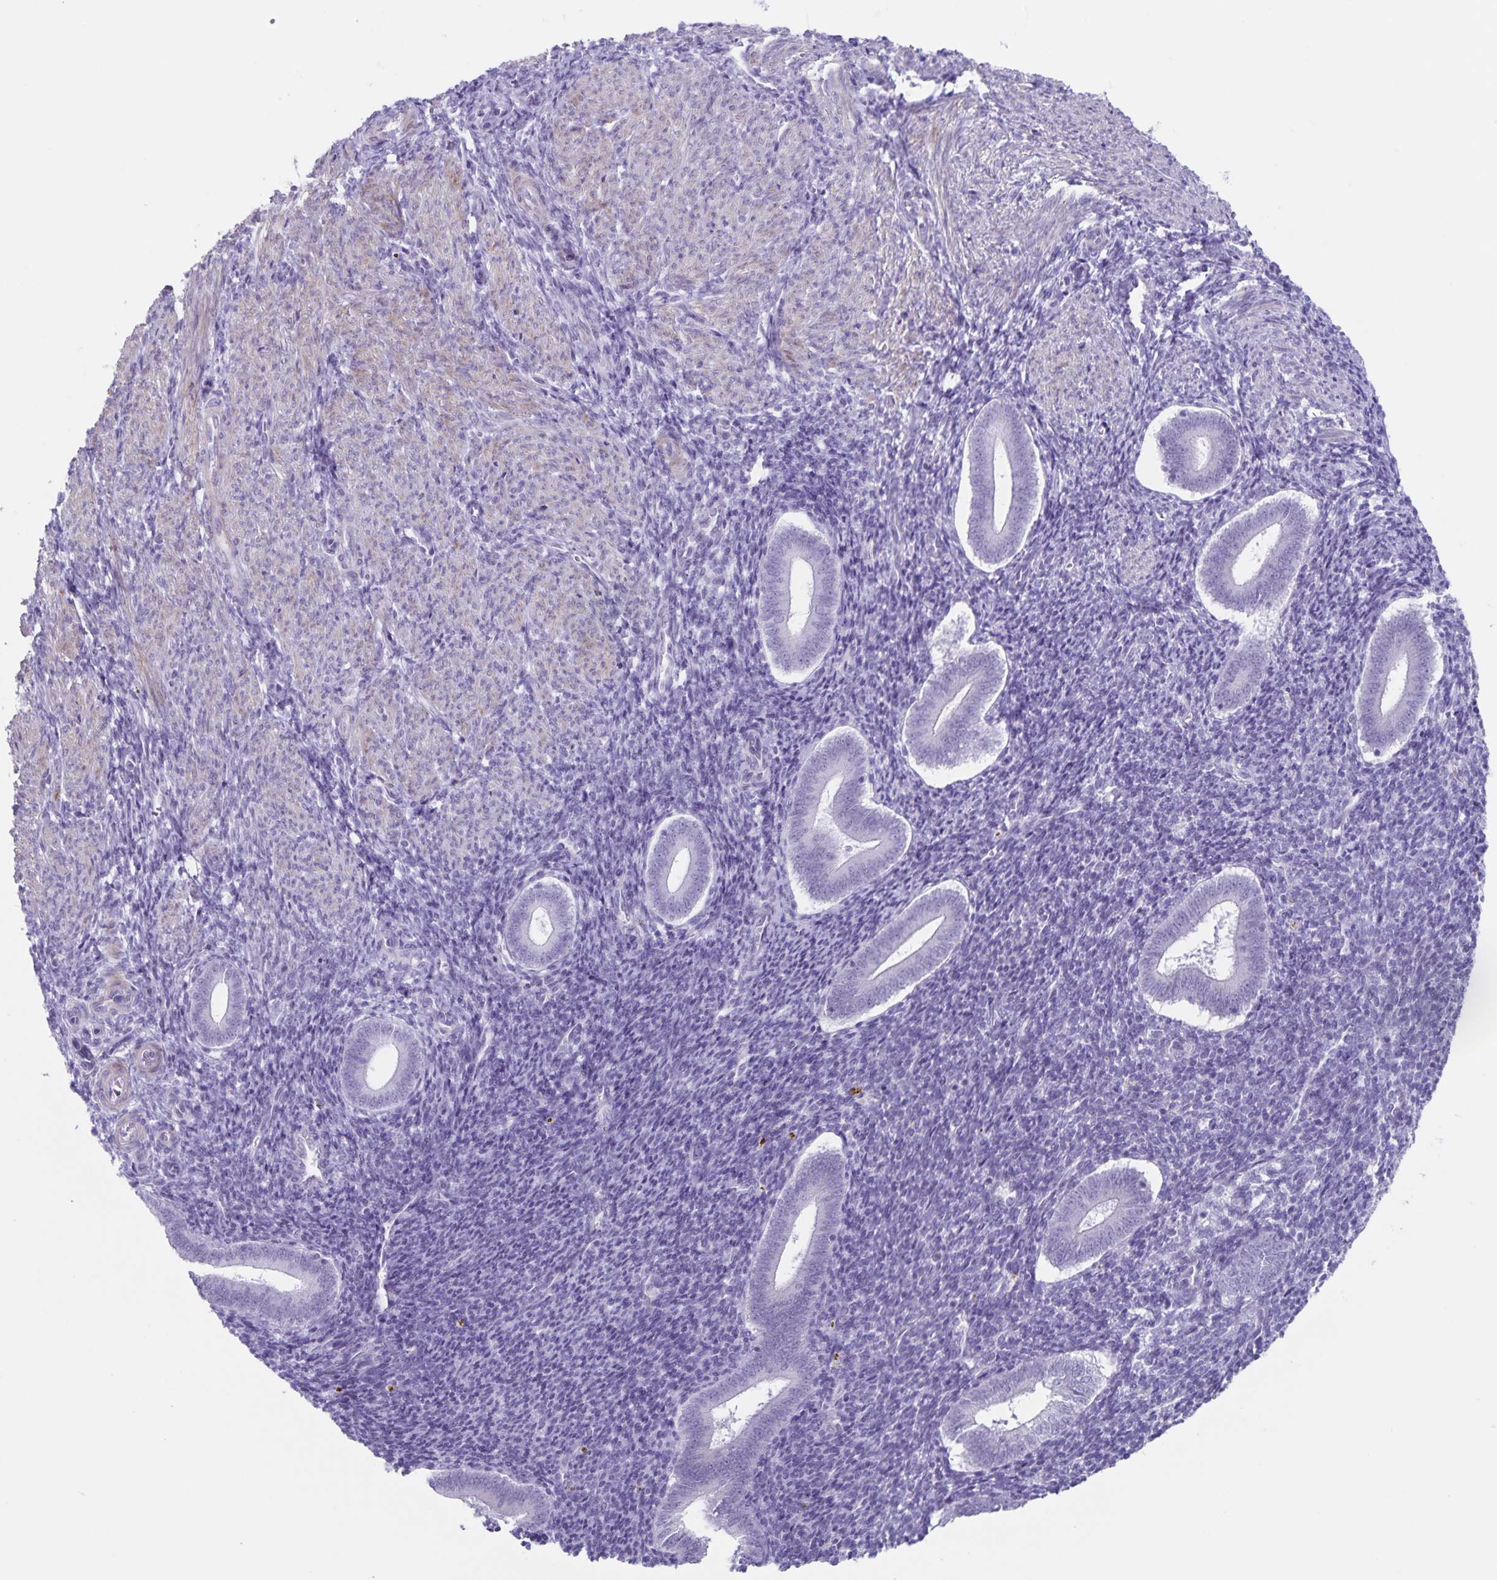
{"staining": {"intensity": "negative", "quantity": "none", "location": "none"}, "tissue": "endometrium", "cell_type": "Cells in endometrial stroma", "image_type": "normal", "snomed": [{"axis": "morphology", "description": "Normal tissue, NOS"}, {"axis": "topography", "description": "Endometrium"}], "caption": "This is a image of IHC staining of benign endometrium, which shows no expression in cells in endometrial stroma.", "gene": "C11orf42", "patient": {"sex": "female", "age": 25}}